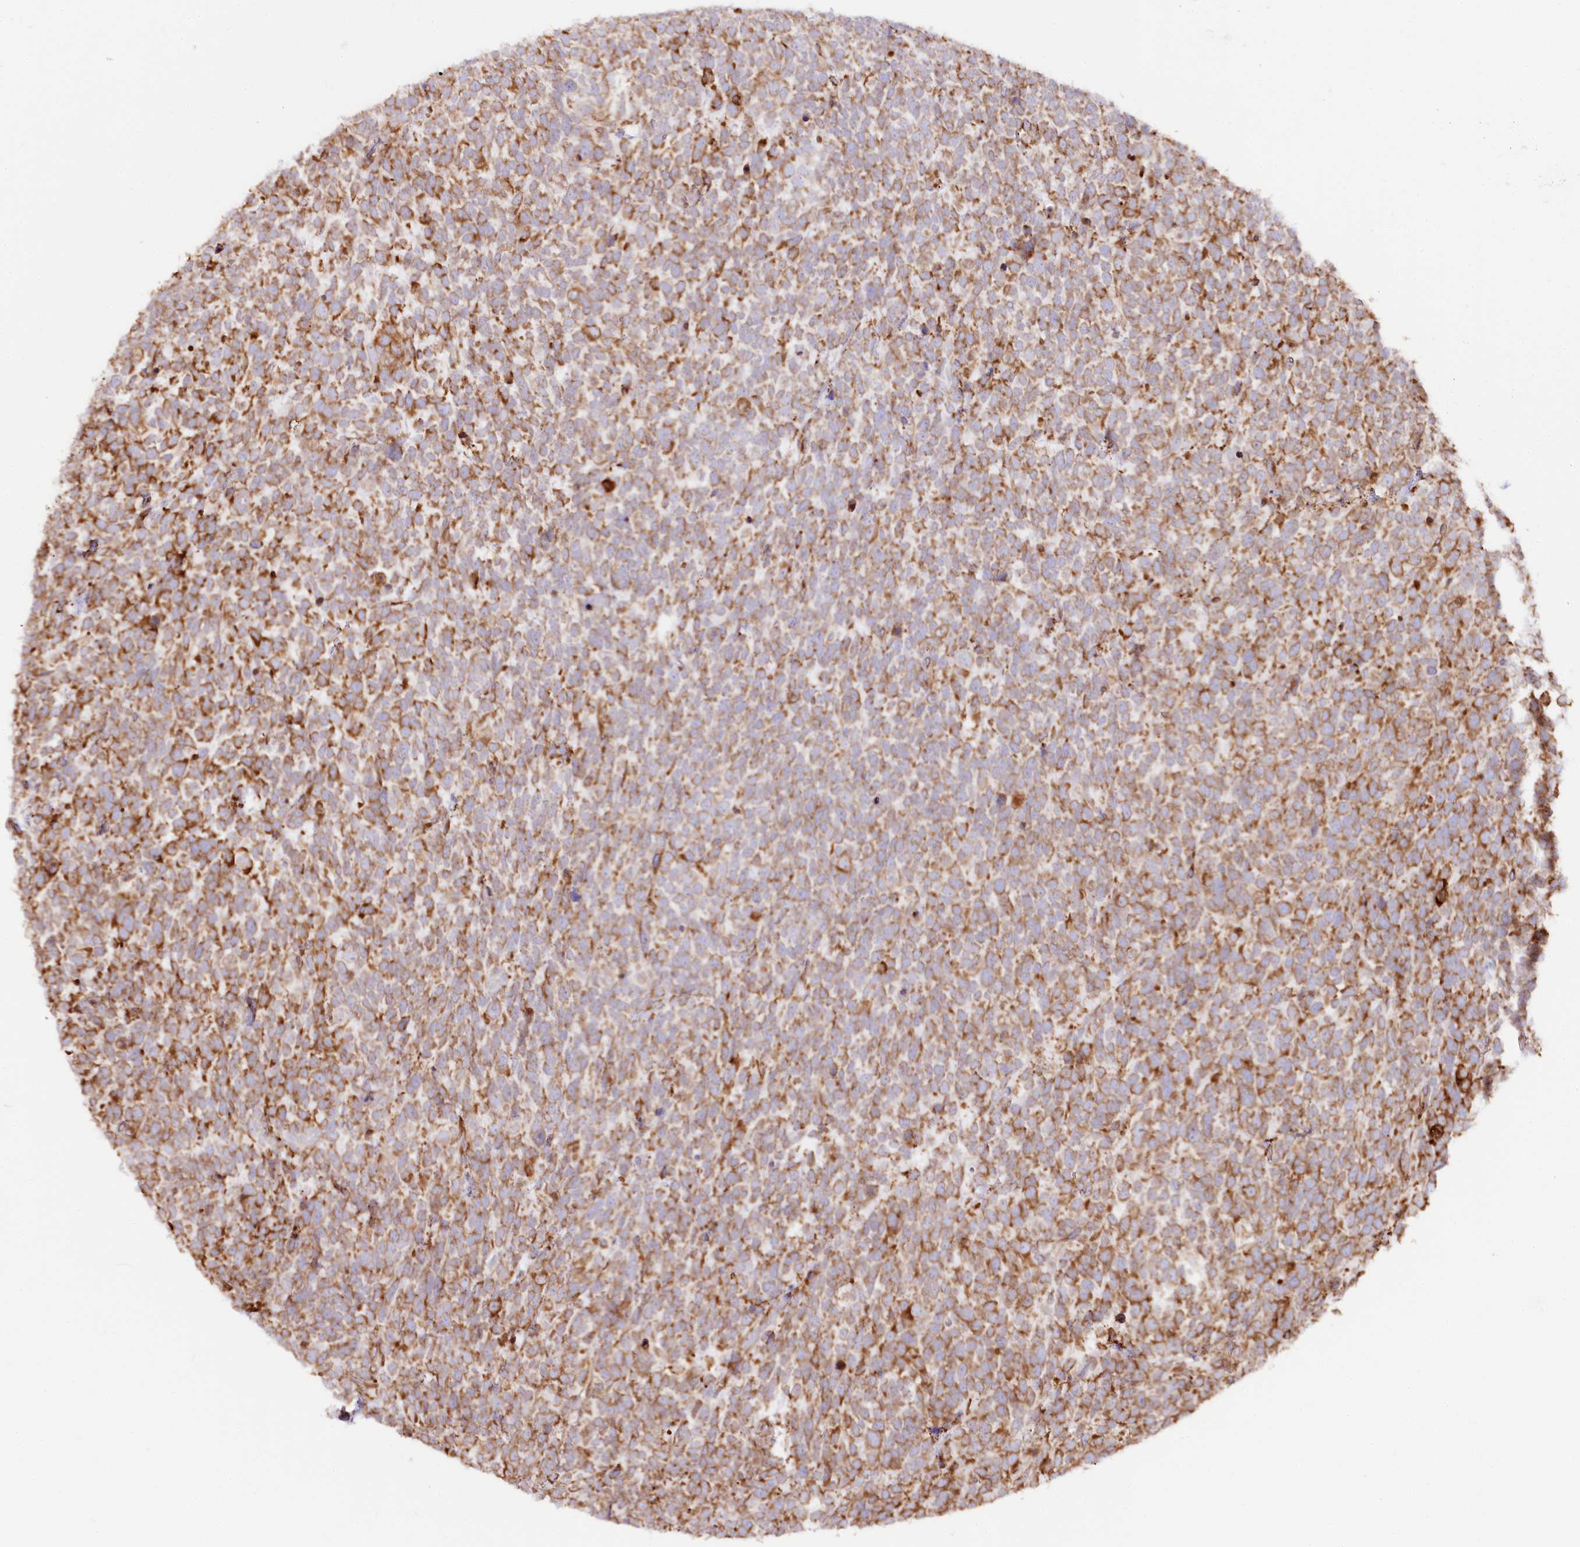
{"staining": {"intensity": "moderate", "quantity": "25%-75%", "location": "cytoplasmic/membranous"}, "tissue": "urothelial cancer", "cell_type": "Tumor cells", "image_type": "cancer", "snomed": [{"axis": "morphology", "description": "Urothelial carcinoma, High grade"}, {"axis": "topography", "description": "Urinary bladder"}], "caption": "Urothelial cancer stained with DAB immunohistochemistry exhibits medium levels of moderate cytoplasmic/membranous expression in about 25%-75% of tumor cells. (IHC, brightfield microscopy, high magnification).", "gene": "CNPY2", "patient": {"sex": "female", "age": 82}}